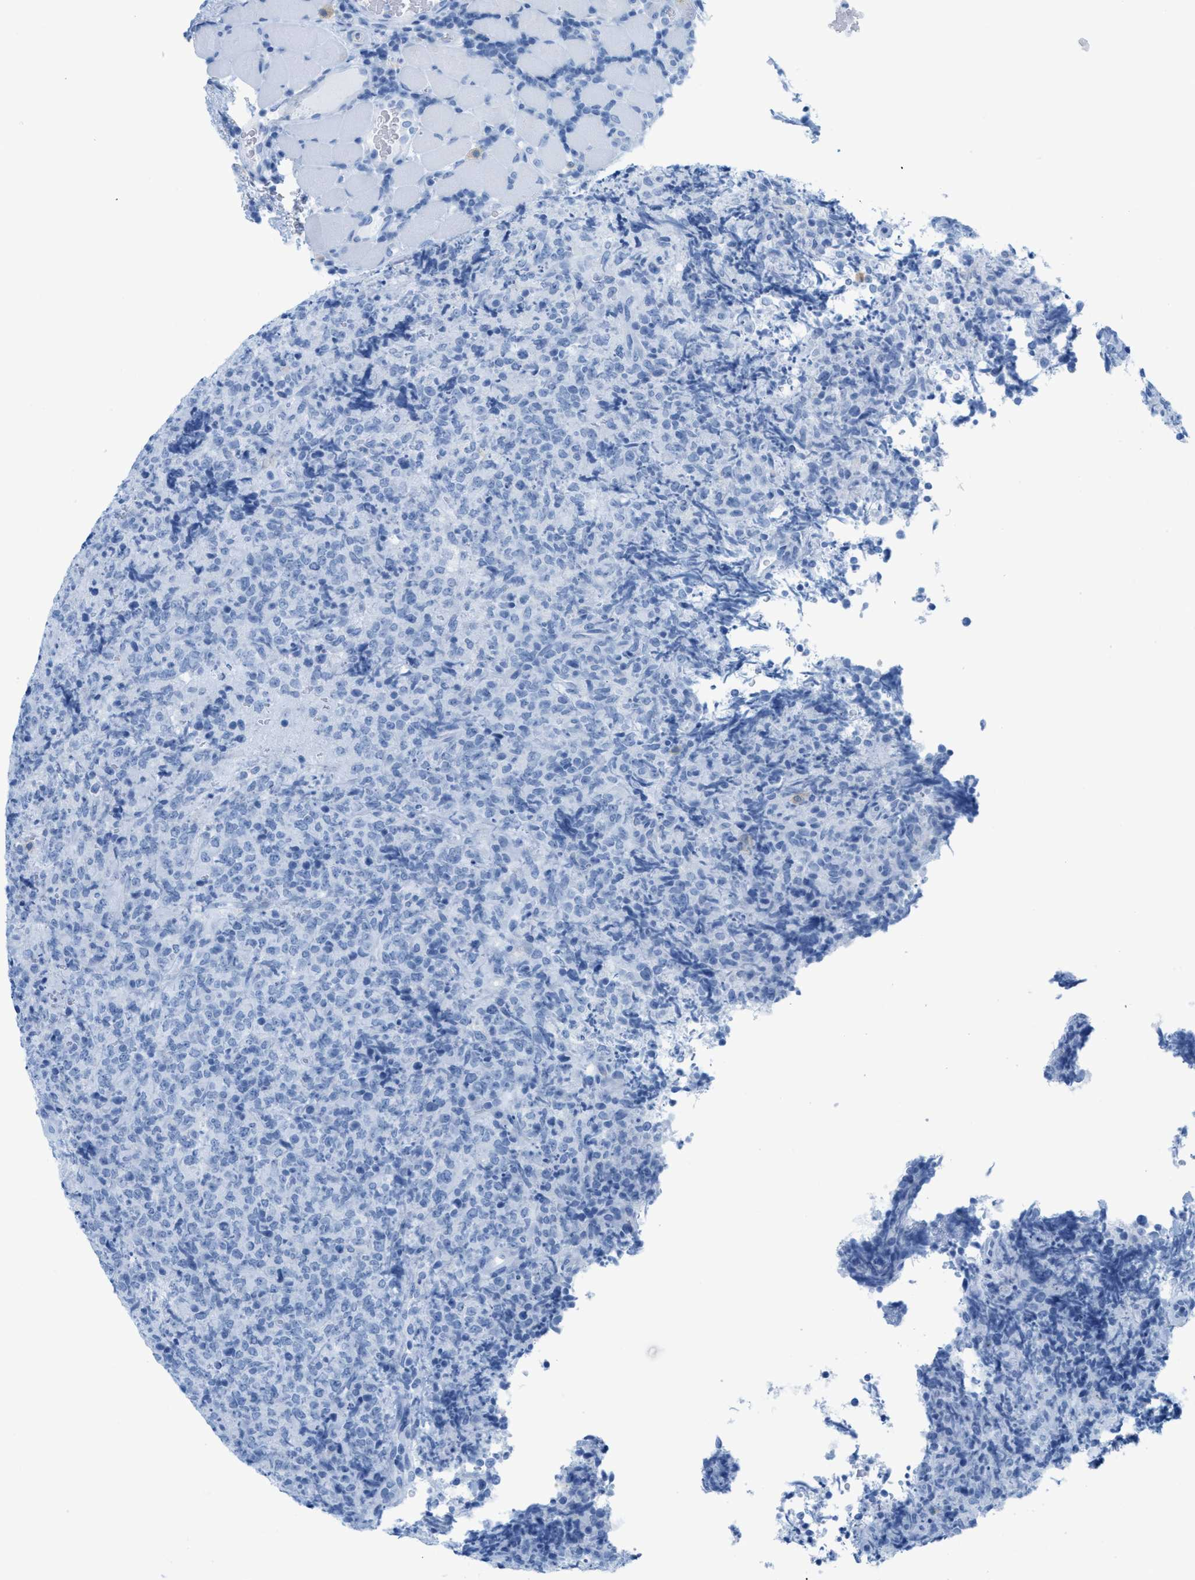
{"staining": {"intensity": "negative", "quantity": "none", "location": "none"}, "tissue": "lymphoma", "cell_type": "Tumor cells", "image_type": "cancer", "snomed": [{"axis": "morphology", "description": "Malignant lymphoma, non-Hodgkin's type, High grade"}, {"axis": "topography", "description": "Tonsil"}], "caption": "A high-resolution photomicrograph shows immunohistochemistry staining of high-grade malignant lymphoma, non-Hodgkin's type, which exhibits no significant positivity in tumor cells. Brightfield microscopy of IHC stained with DAB (brown) and hematoxylin (blue), captured at high magnification.", "gene": "ASGR1", "patient": {"sex": "female", "age": 36}}